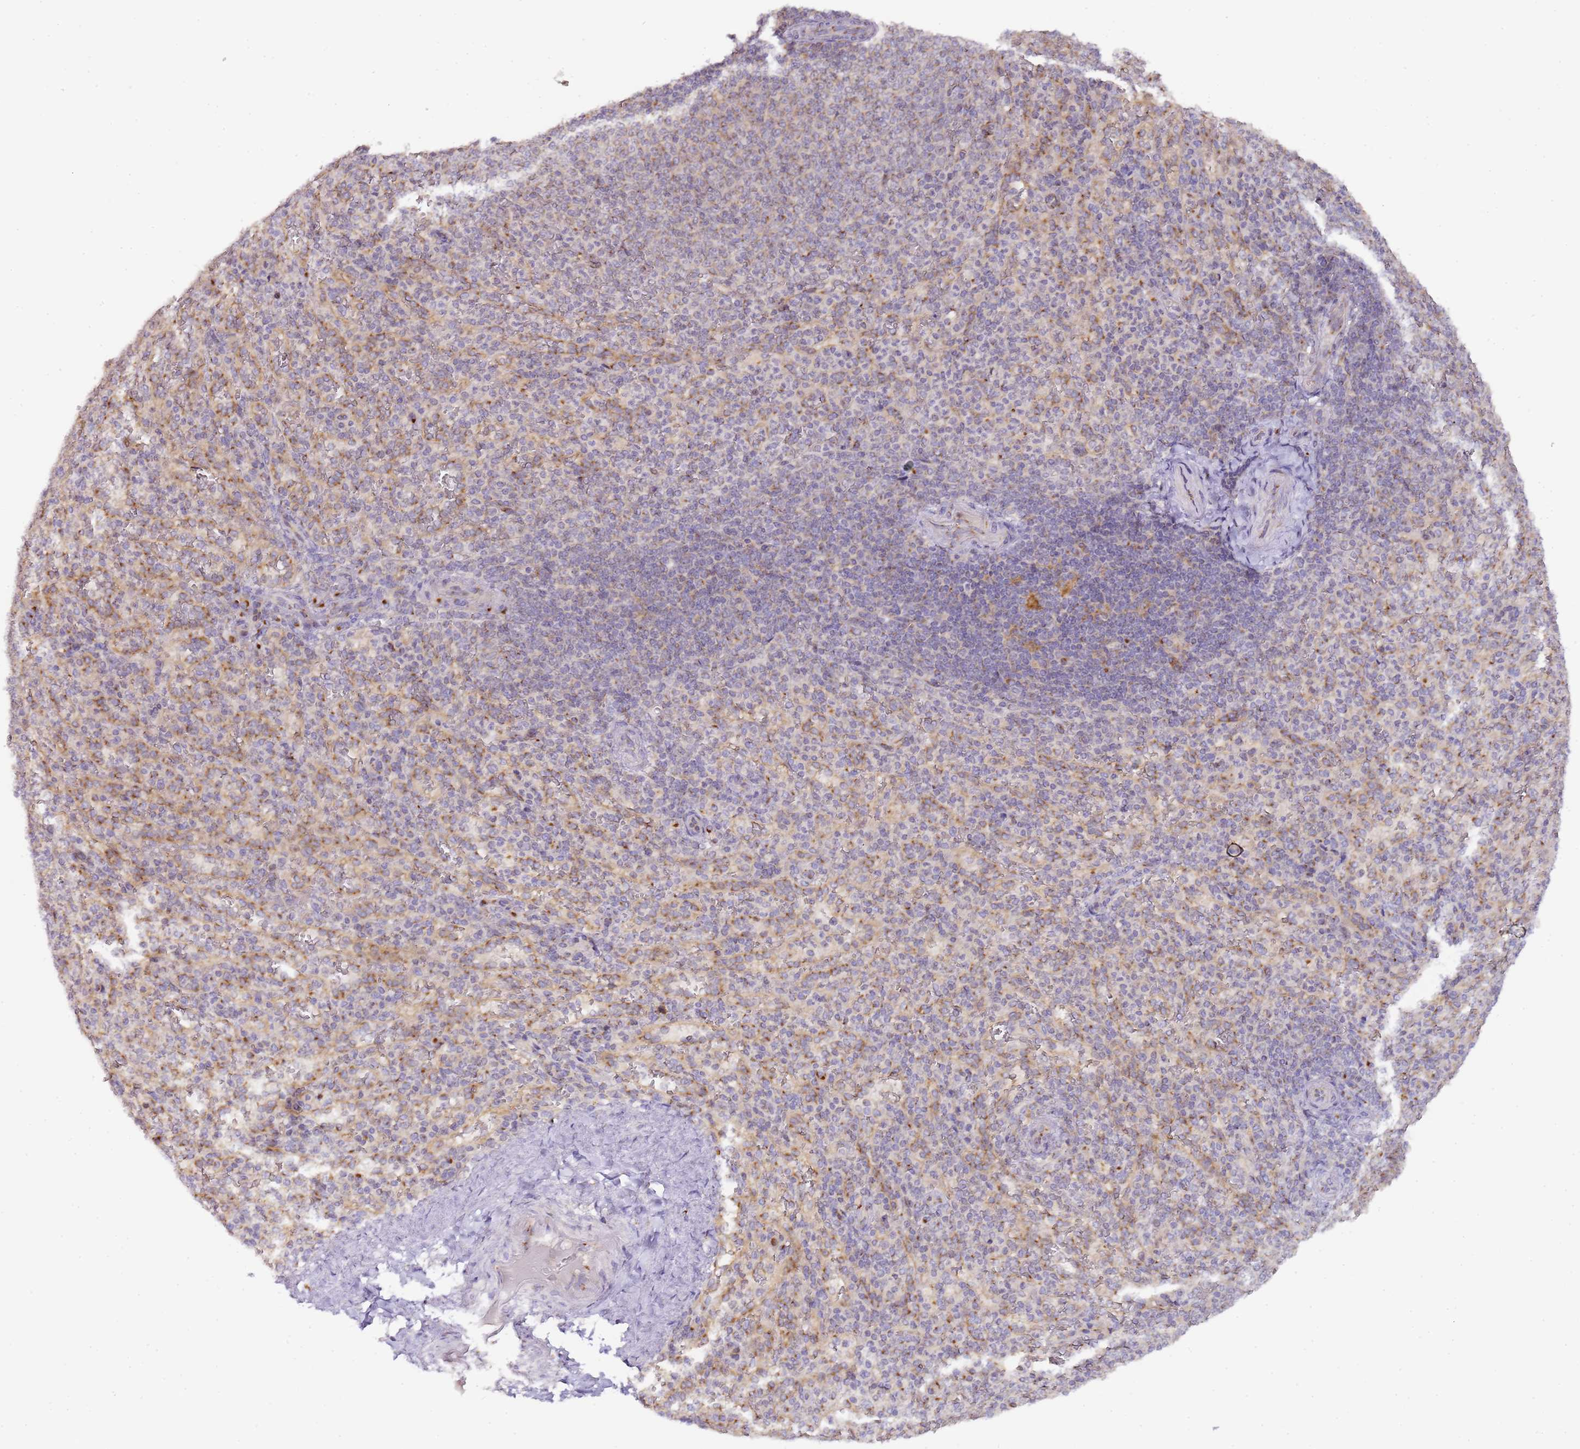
{"staining": {"intensity": "moderate", "quantity": "<25%", "location": "cytoplasmic/membranous"}, "tissue": "spleen", "cell_type": "Cells in red pulp", "image_type": "normal", "snomed": [{"axis": "morphology", "description": "Normal tissue, NOS"}, {"axis": "topography", "description": "Spleen"}], "caption": "This is a micrograph of immunohistochemistry staining of normal spleen, which shows moderate expression in the cytoplasmic/membranous of cells in red pulp.", "gene": "MRPL49", "patient": {"sex": "female", "age": 21}}